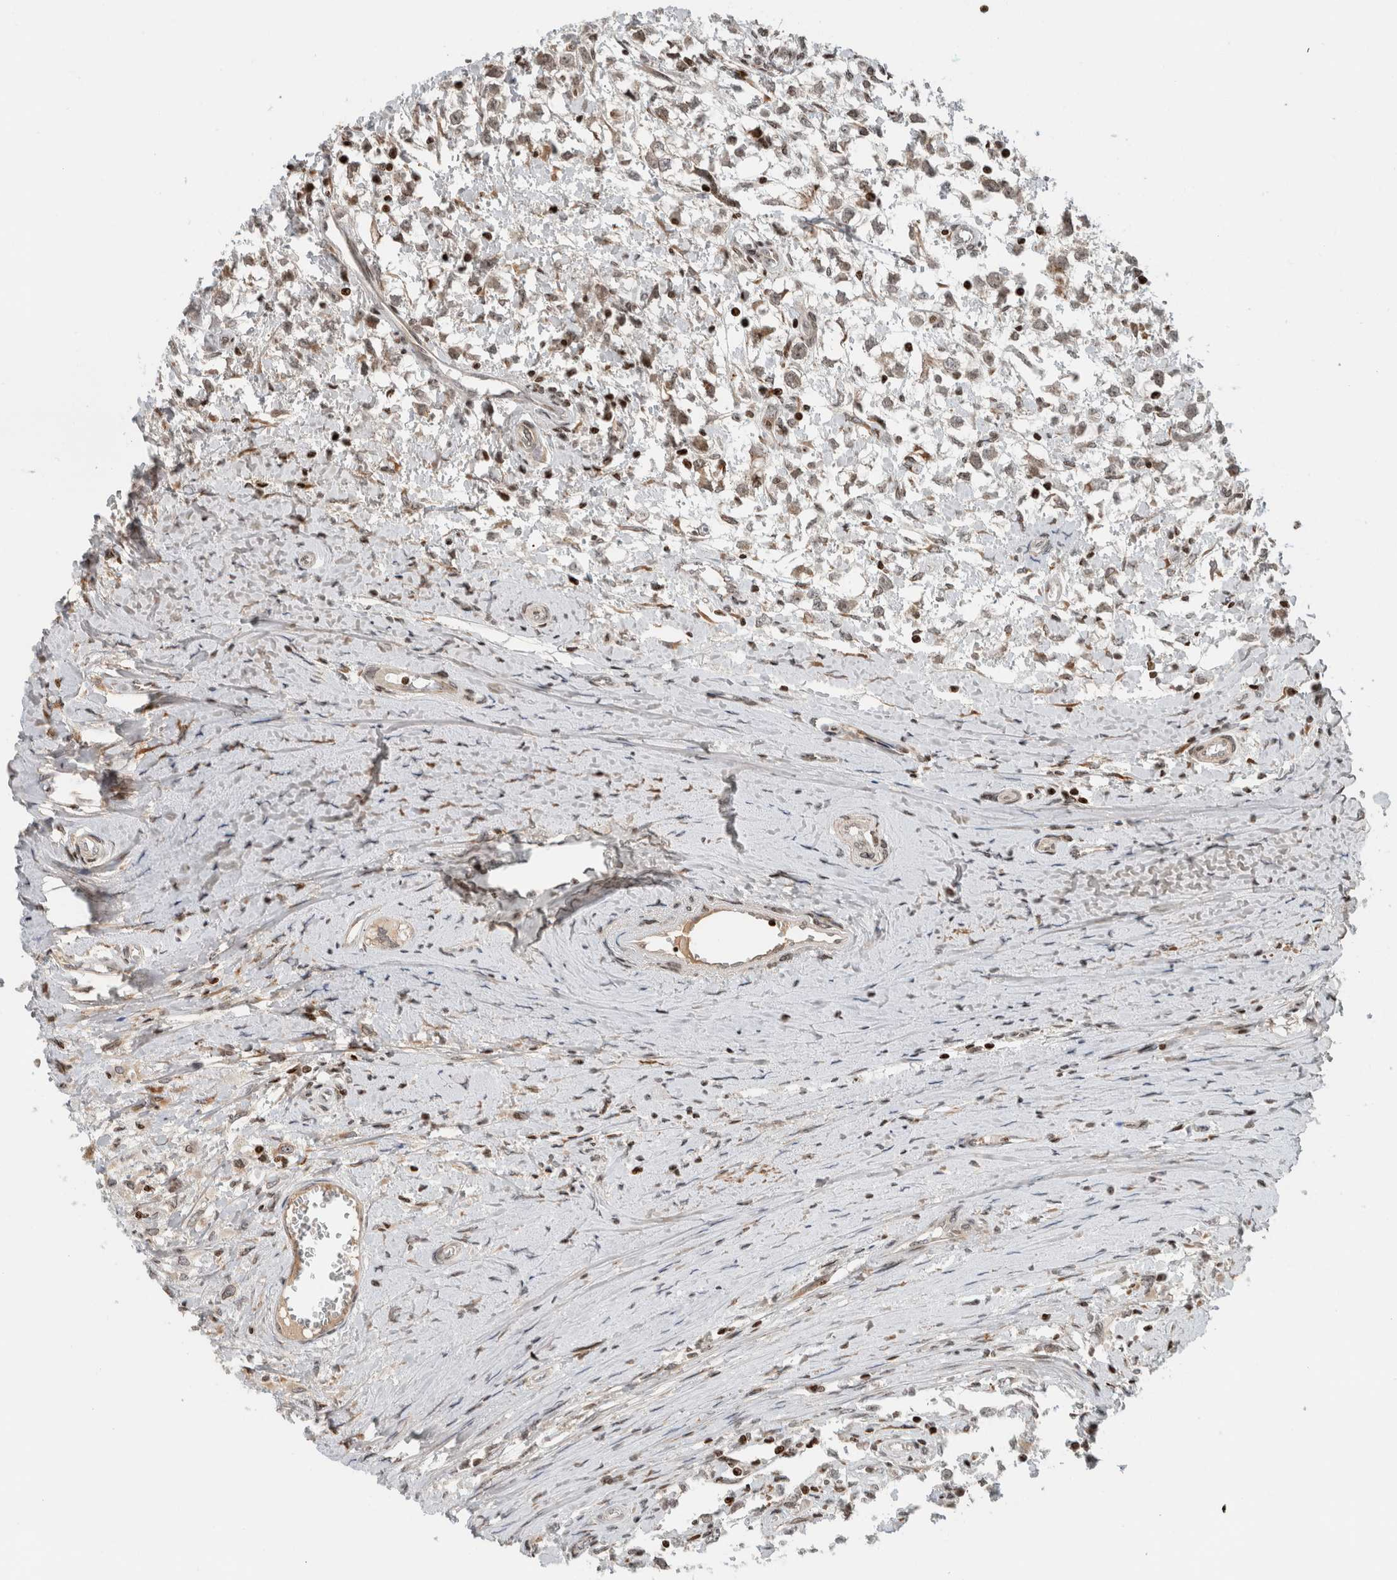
{"staining": {"intensity": "weak", "quantity": "25%-75%", "location": "cytoplasmic/membranous,nuclear"}, "tissue": "testis cancer", "cell_type": "Tumor cells", "image_type": "cancer", "snomed": [{"axis": "morphology", "description": "Seminoma, NOS"}, {"axis": "morphology", "description": "Carcinoma, Embryonal, NOS"}, {"axis": "topography", "description": "Testis"}], "caption": "Embryonal carcinoma (testis) was stained to show a protein in brown. There is low levels of weak cytoplasmic/membranous and nuclear staining in about 25%-75% of tumor cells. (IHC, brightfield microscopy, high magnification).", "gene": "GINS4", "patient": {"sex": "male", "age": 51}}